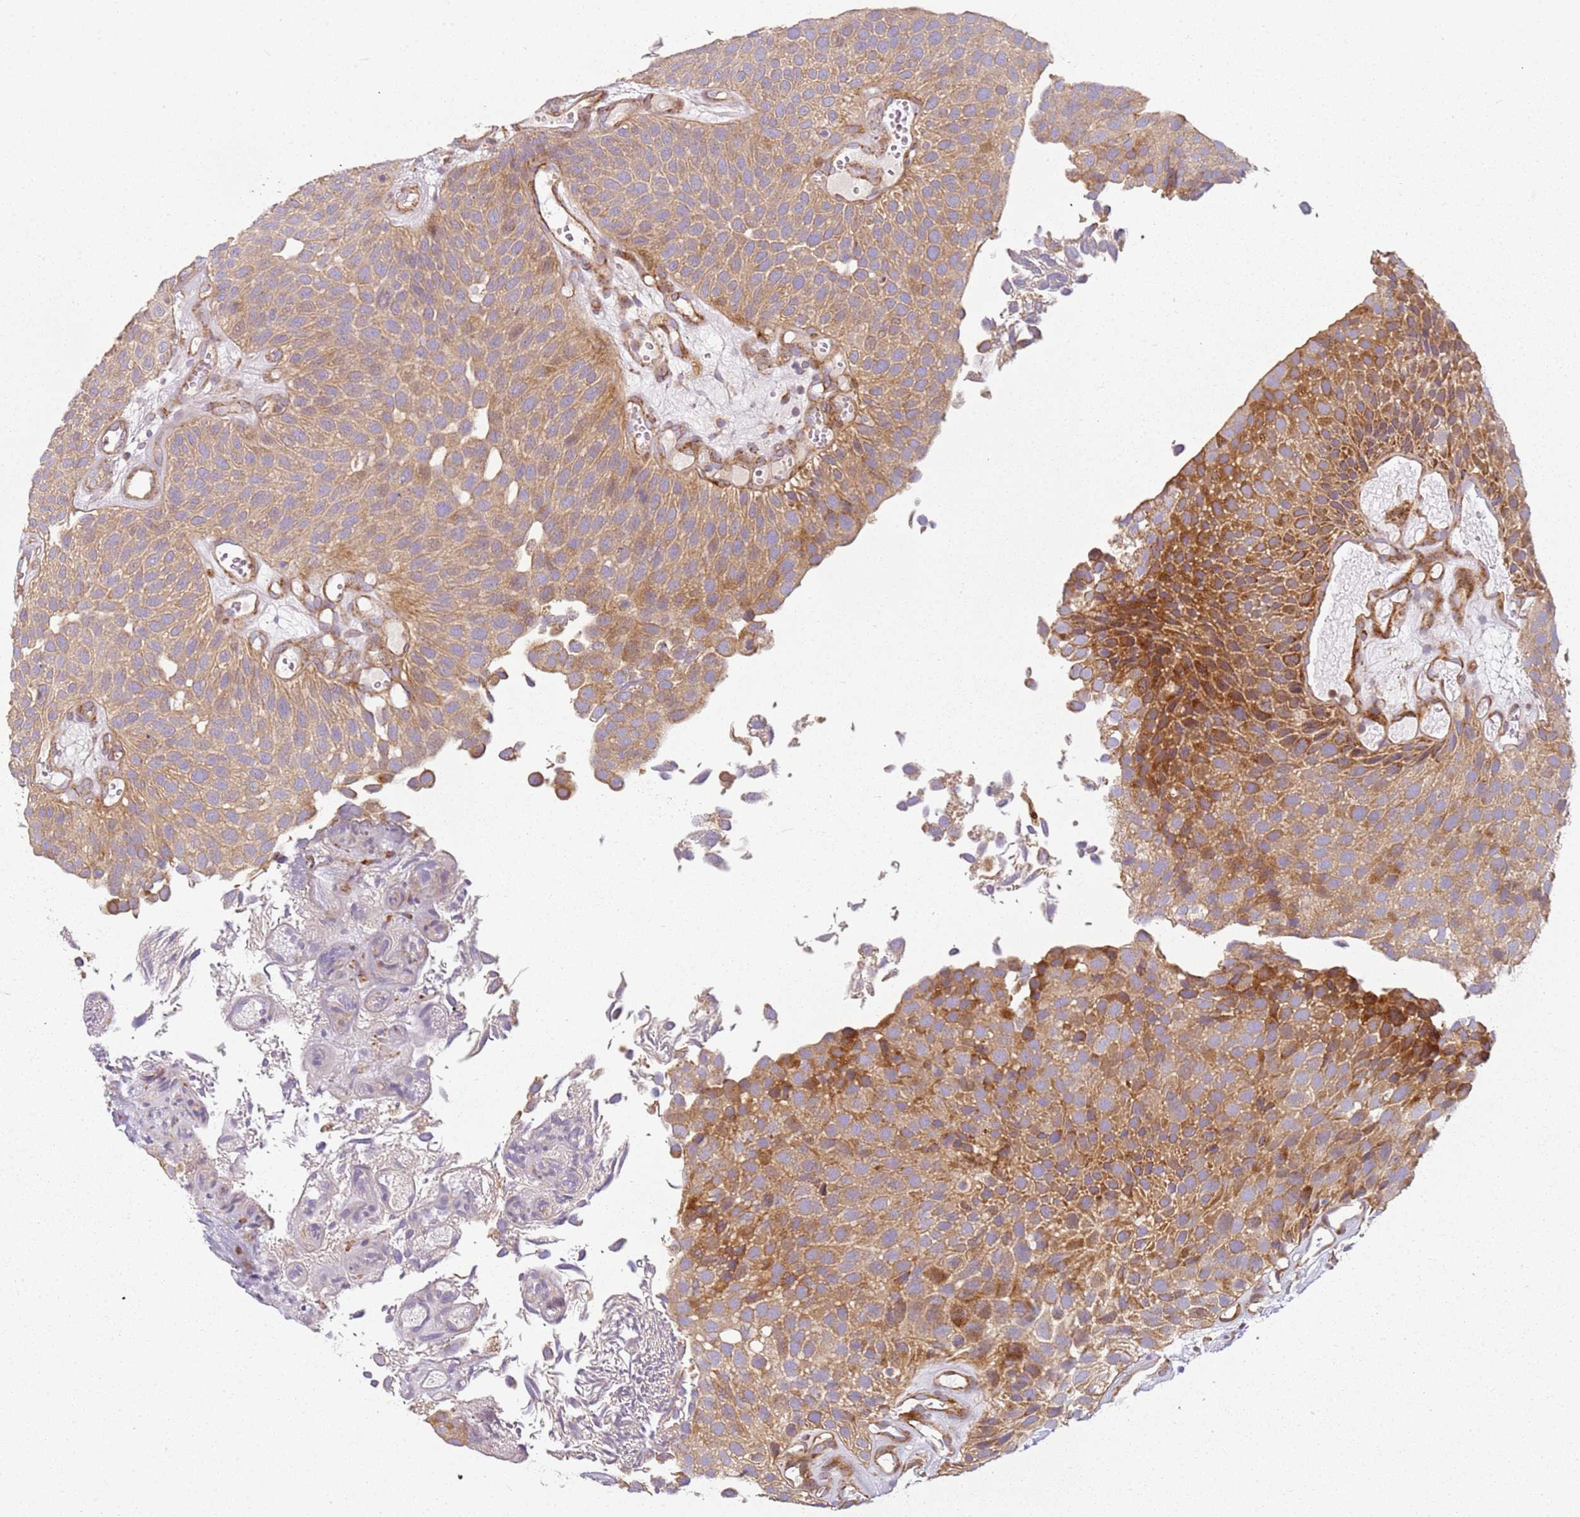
{"staining": {"intensity": "moderate", "quantity": "25%-75%", "location": "cytoplasmic/membranous"}, "tissue": "urothelial cancer", "cell_type": "Tumor cells", "image_type": "cancer", "snomed": [{"axis": "morphology", "description": "Urothelial carcinoma, Low grade"}, {"axis": "topography", "description": "Urinary bladder"}], "caption": "Immunohistochemical staining of urothelial cancer reveals medium levels of moderate cytoplasmic/membranous protein staining in about 25%-75% of tumor cells.", "gene": "TMEM200C", "patient": {"sex": "male", "age": 89}}